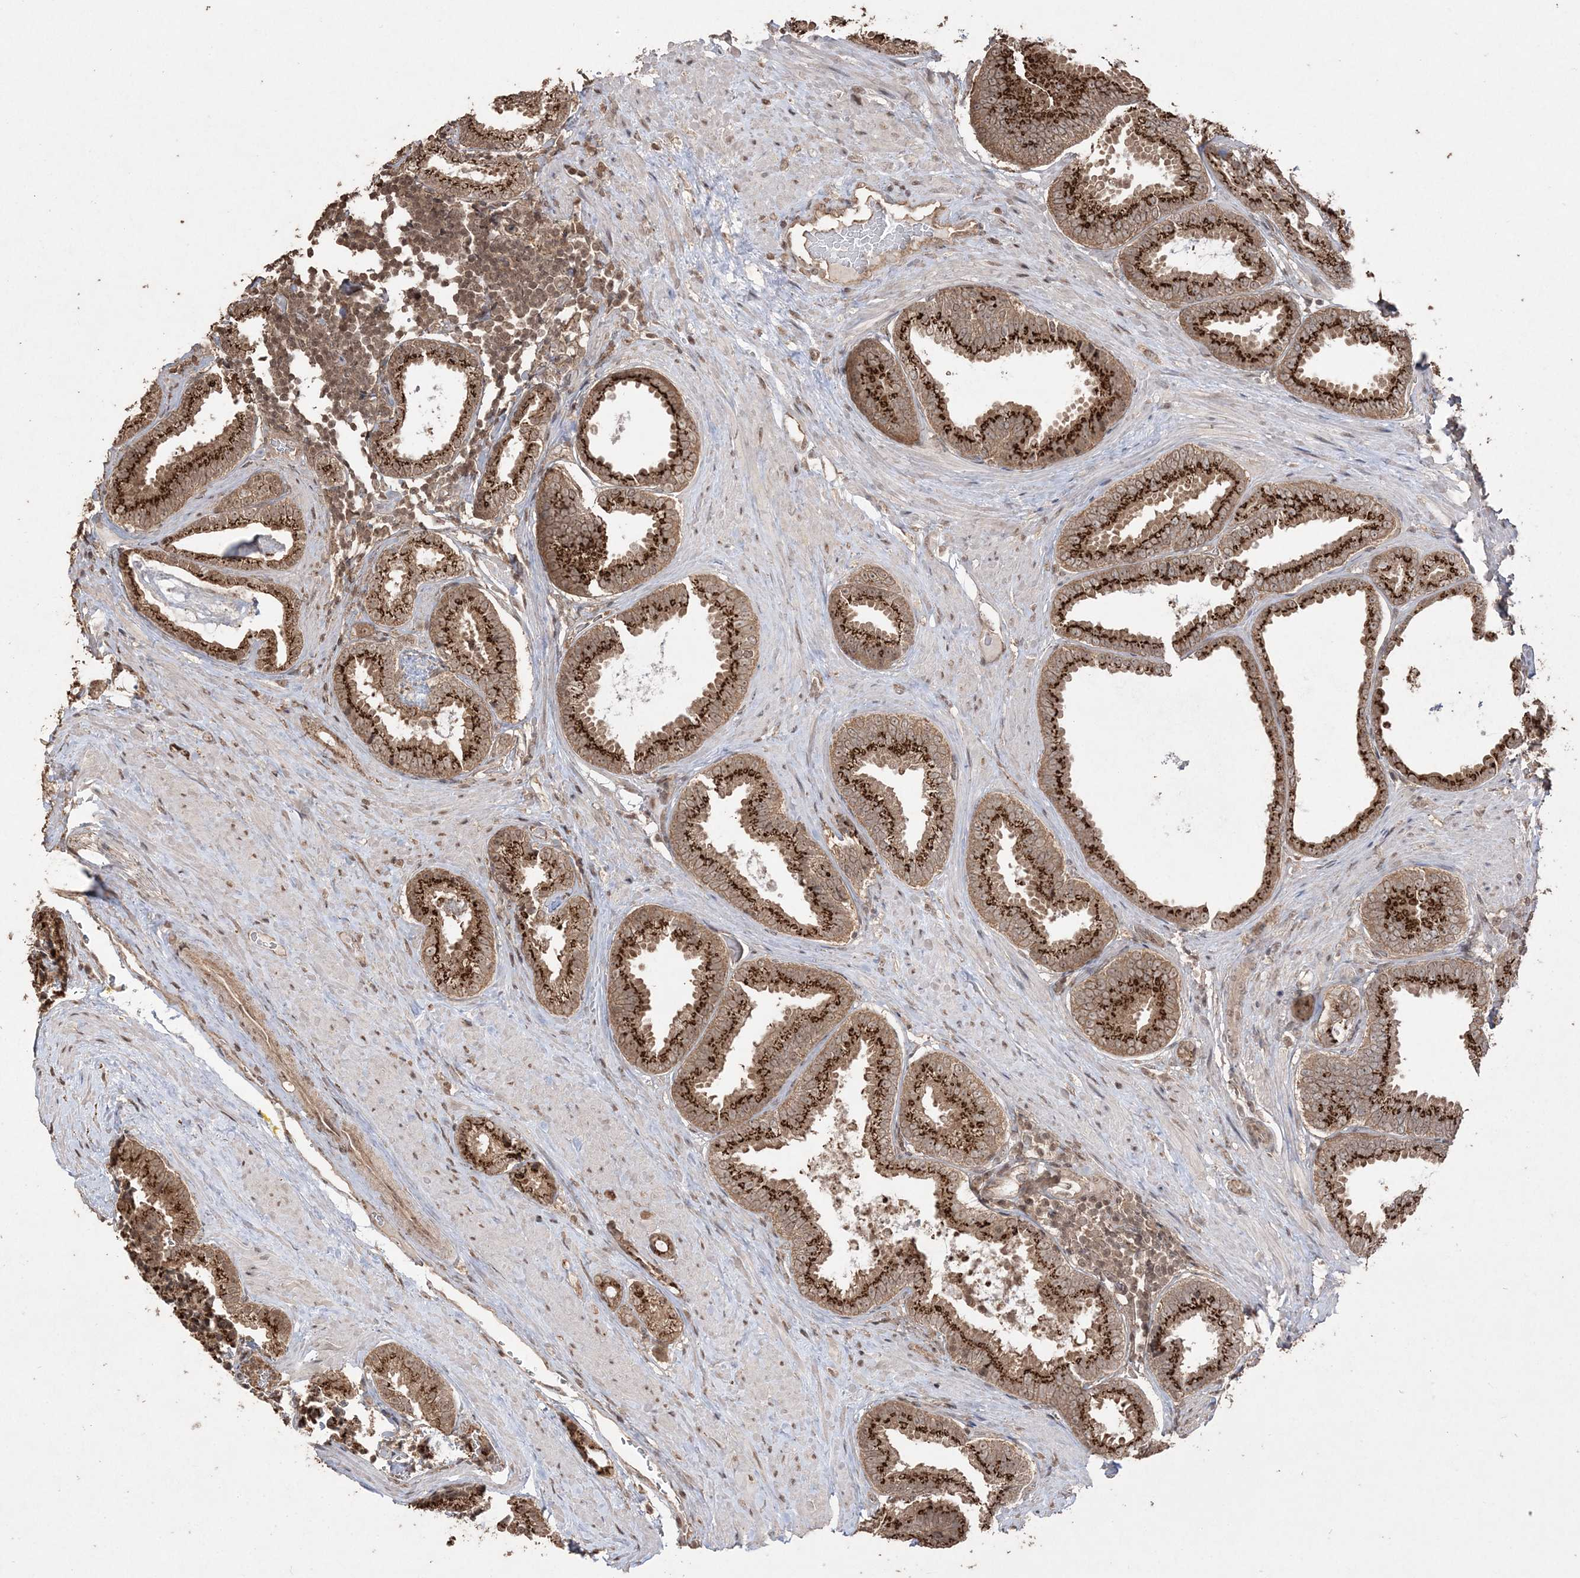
{"staining": {"intensity": "strong", "quantity": ">75%", "location": "cytoplasmic/membranous"}, "tissue": "prostate cancer", "cell_type": "Tumor cells", "image_type": "cancer", "snomed": [{"axis": "morphology", "description": "Adenocarcinoma, Low grade"}, {"axis": "topography", "description": "Prostate"}], "caption": "A micrograph of prostate cancer (low-grade adenocarcinoma) stained for a protein displays strong cytoplasmic/membranous brown staining in tumor cells. (brown staining indicates protein expression, while blue staining denotes nuclei).", "gene": "EHHADH", "patient": {"sex": "male", "age": 71}}